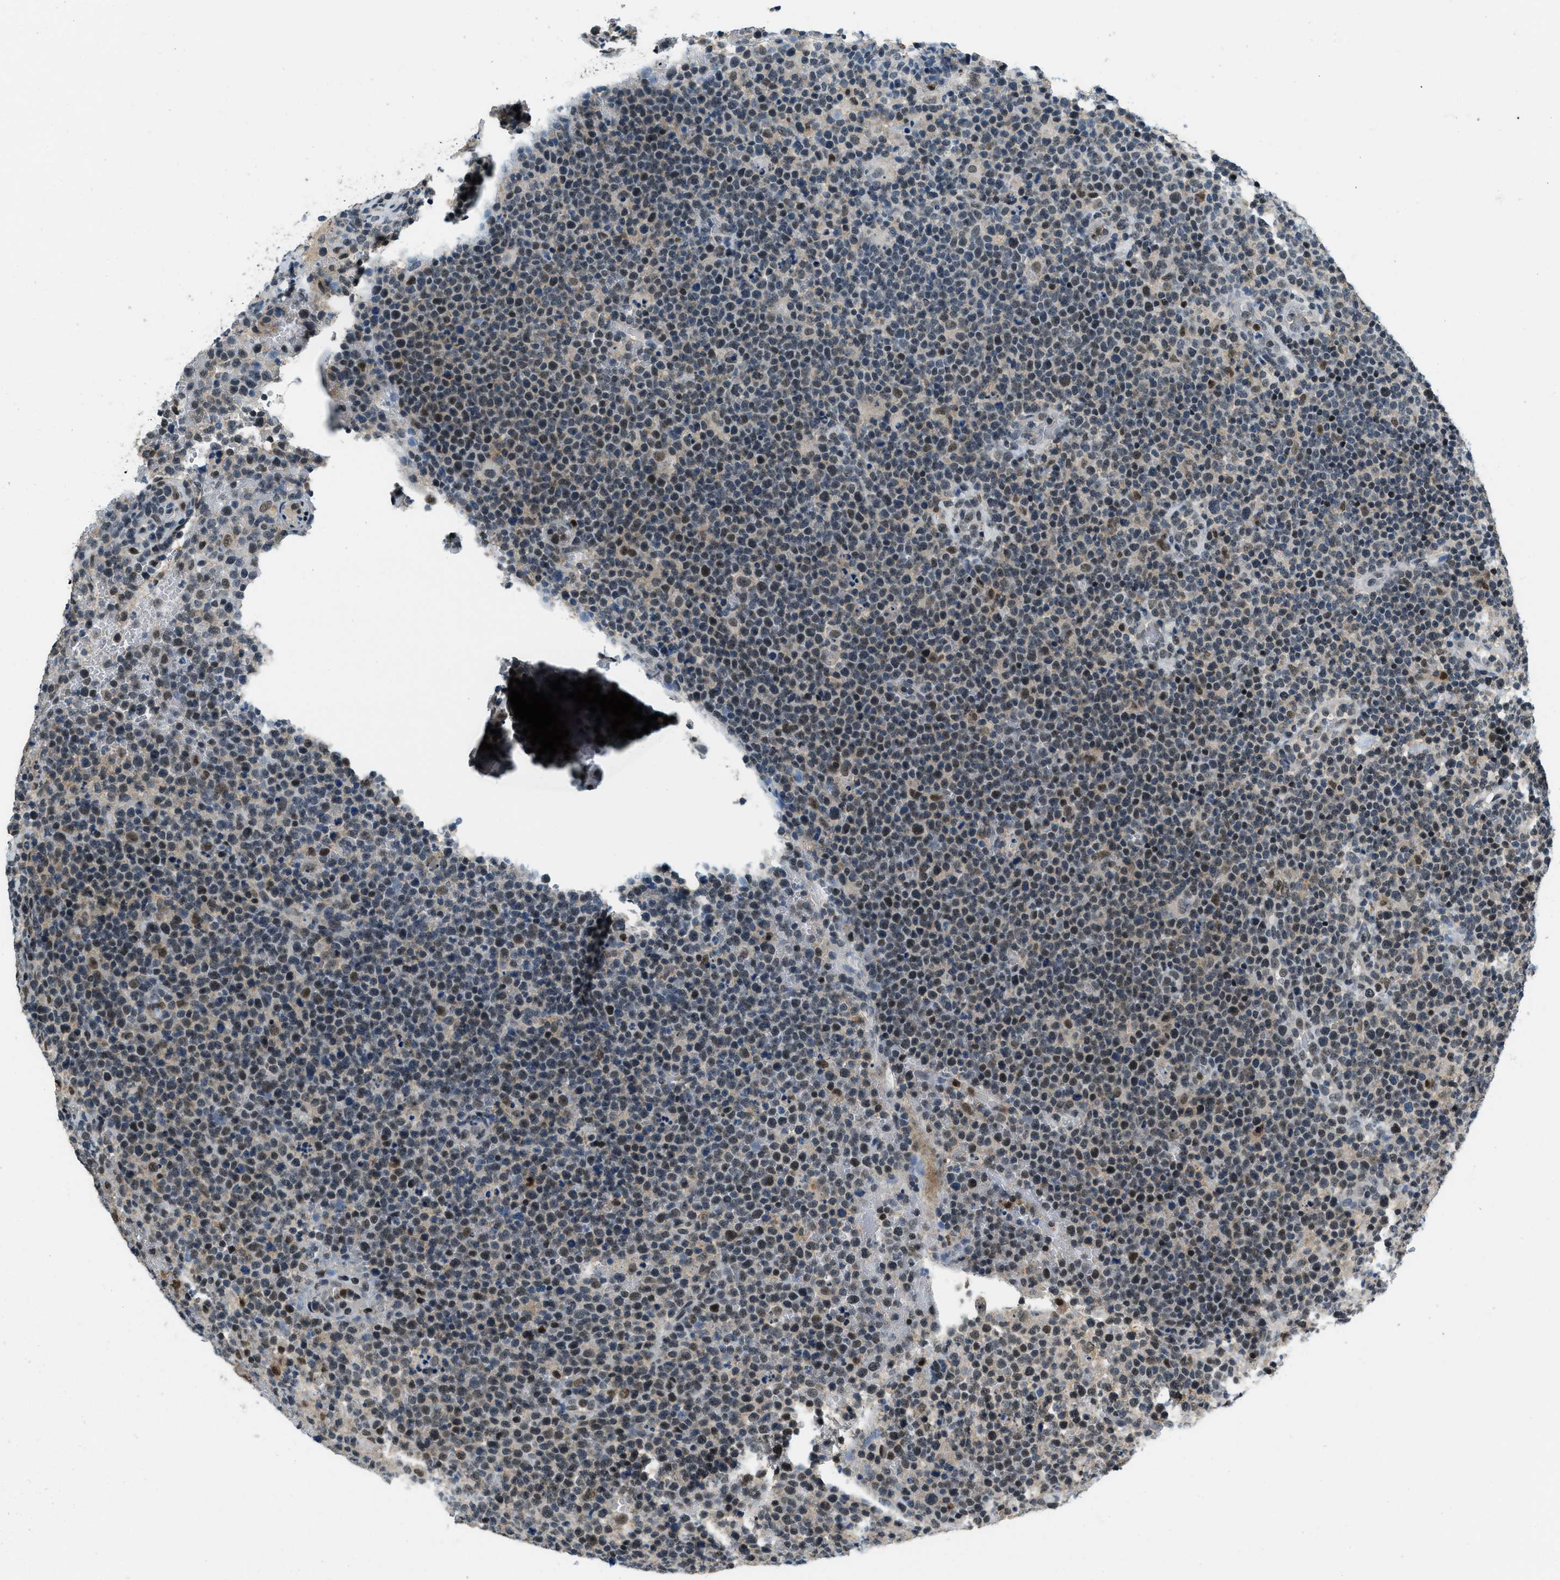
{"staining": {"intensity": "moderate", "quantity": "25%-75%", "location": "nuclear"}, "tissue": "lymphoma", "cell_type": "Tumor cells", "image_type": "cancer", "snomed": [{"axis": "morphology", "description": "Malignant lymphoma, non-Hodgkin's type, High grade"}, {"axis": "topography", "description": "Lymph node"}], "caption": "Lymphoma was stained to show a protein in brown. There is medium levels of moderate nuclear expression in about 25%-75% of tumor cells.", "gene": "OGFR", "patient": {"sex": "male", "age": 61}}